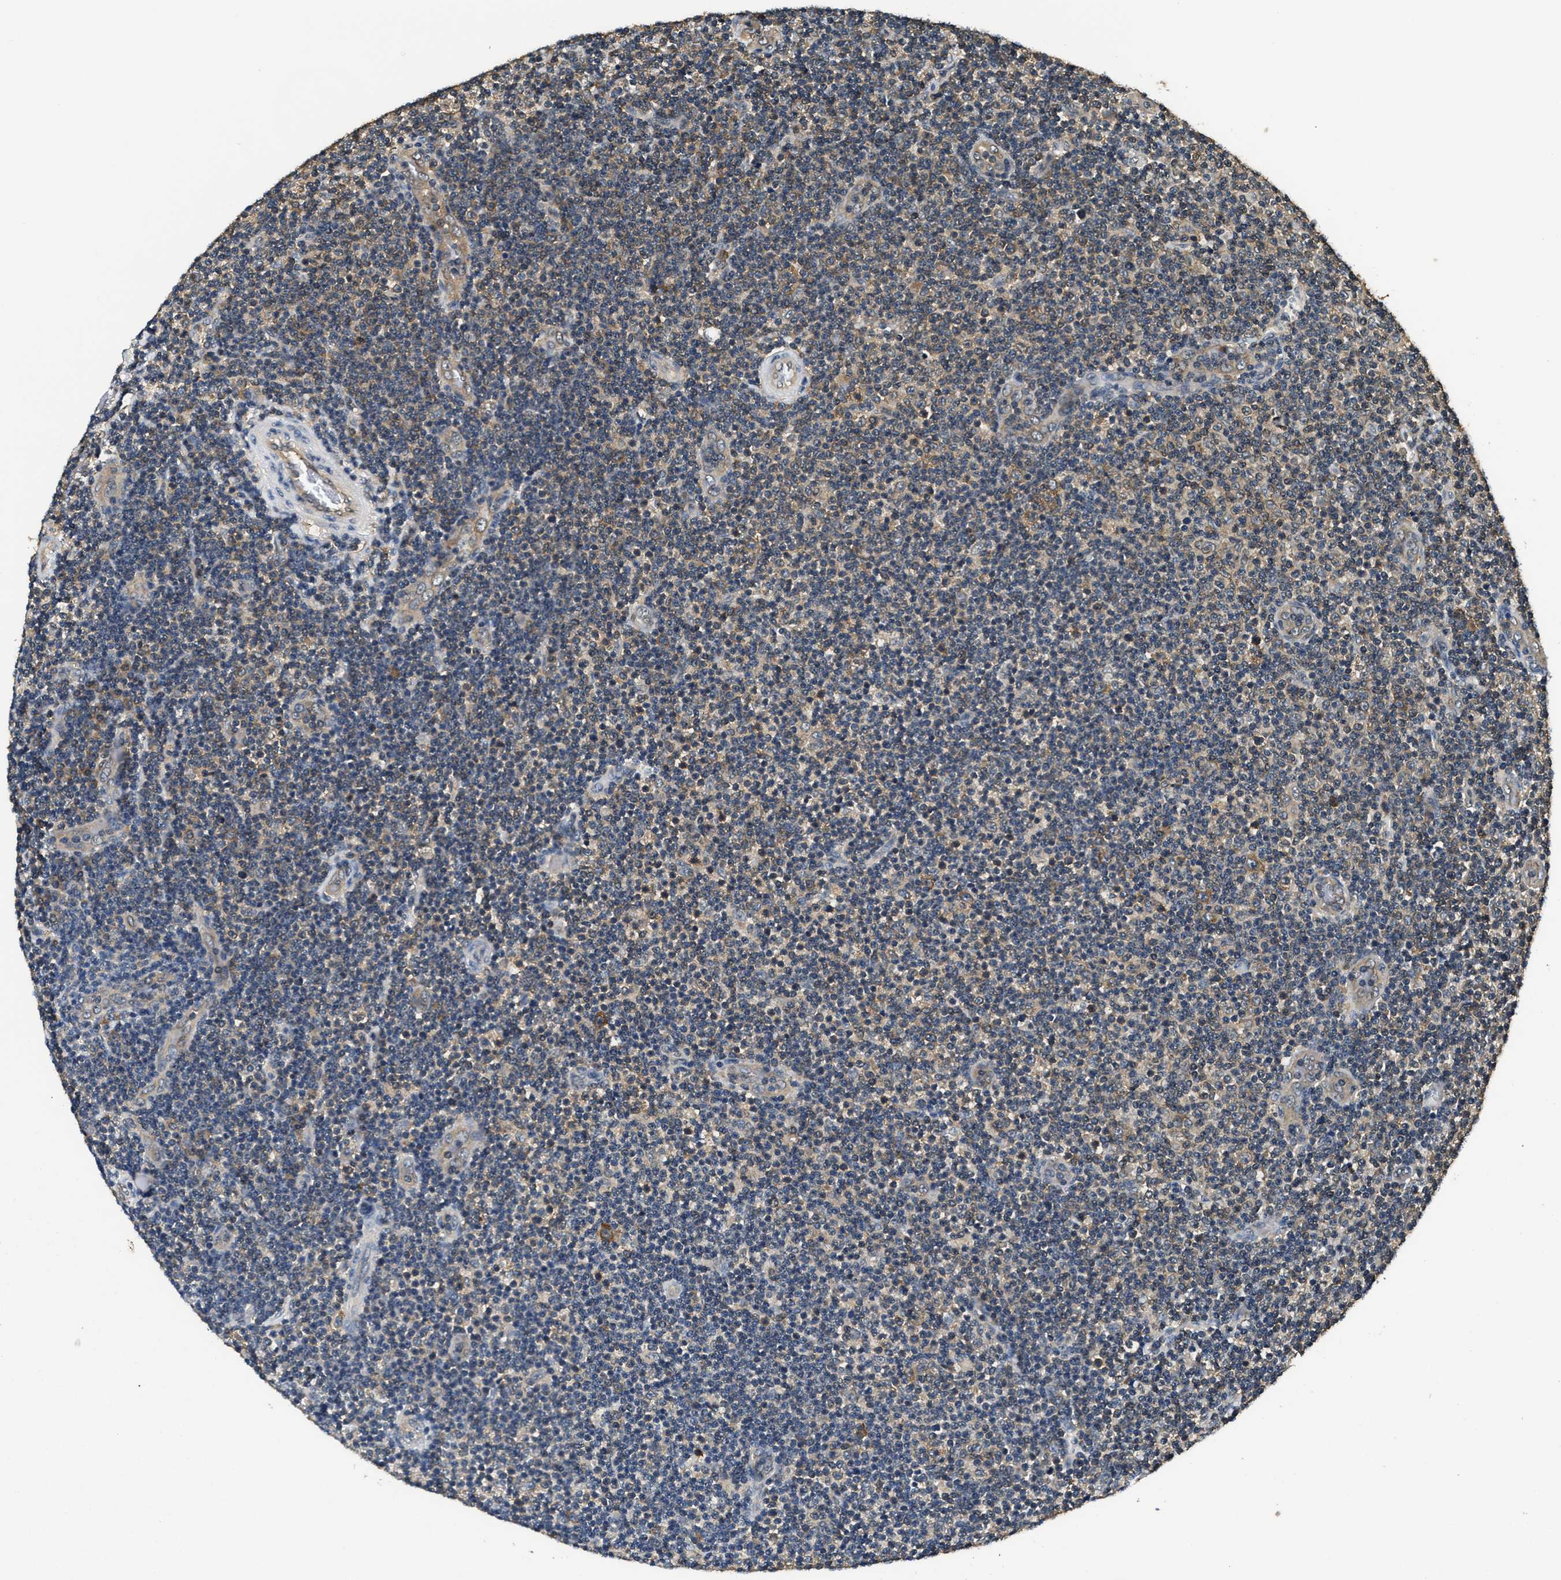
{"staining": {"intensity": "moderate", "quantity": "<25%", "location": "cytoplasmic/membranous"}, "tissue": "lymphoma", "cell_type": "Tumor cells", "image_type": "cancer", "snomed": [{"axis": "morphology", "description": "Malignant lymphoma, non-Hodgkin's type, Low grade"}, {"axis": "topography", "description": "Lymph node"}], "caption": "A micrograph of low-grade malignant lymphoma, non-Hodgkin's type stained for a protein exhibits moderate cytoplasmic/membranous brown staining in tumor cells.", "gene": "DNAJC2", "patient": {"sex": "male", "age": 83}}